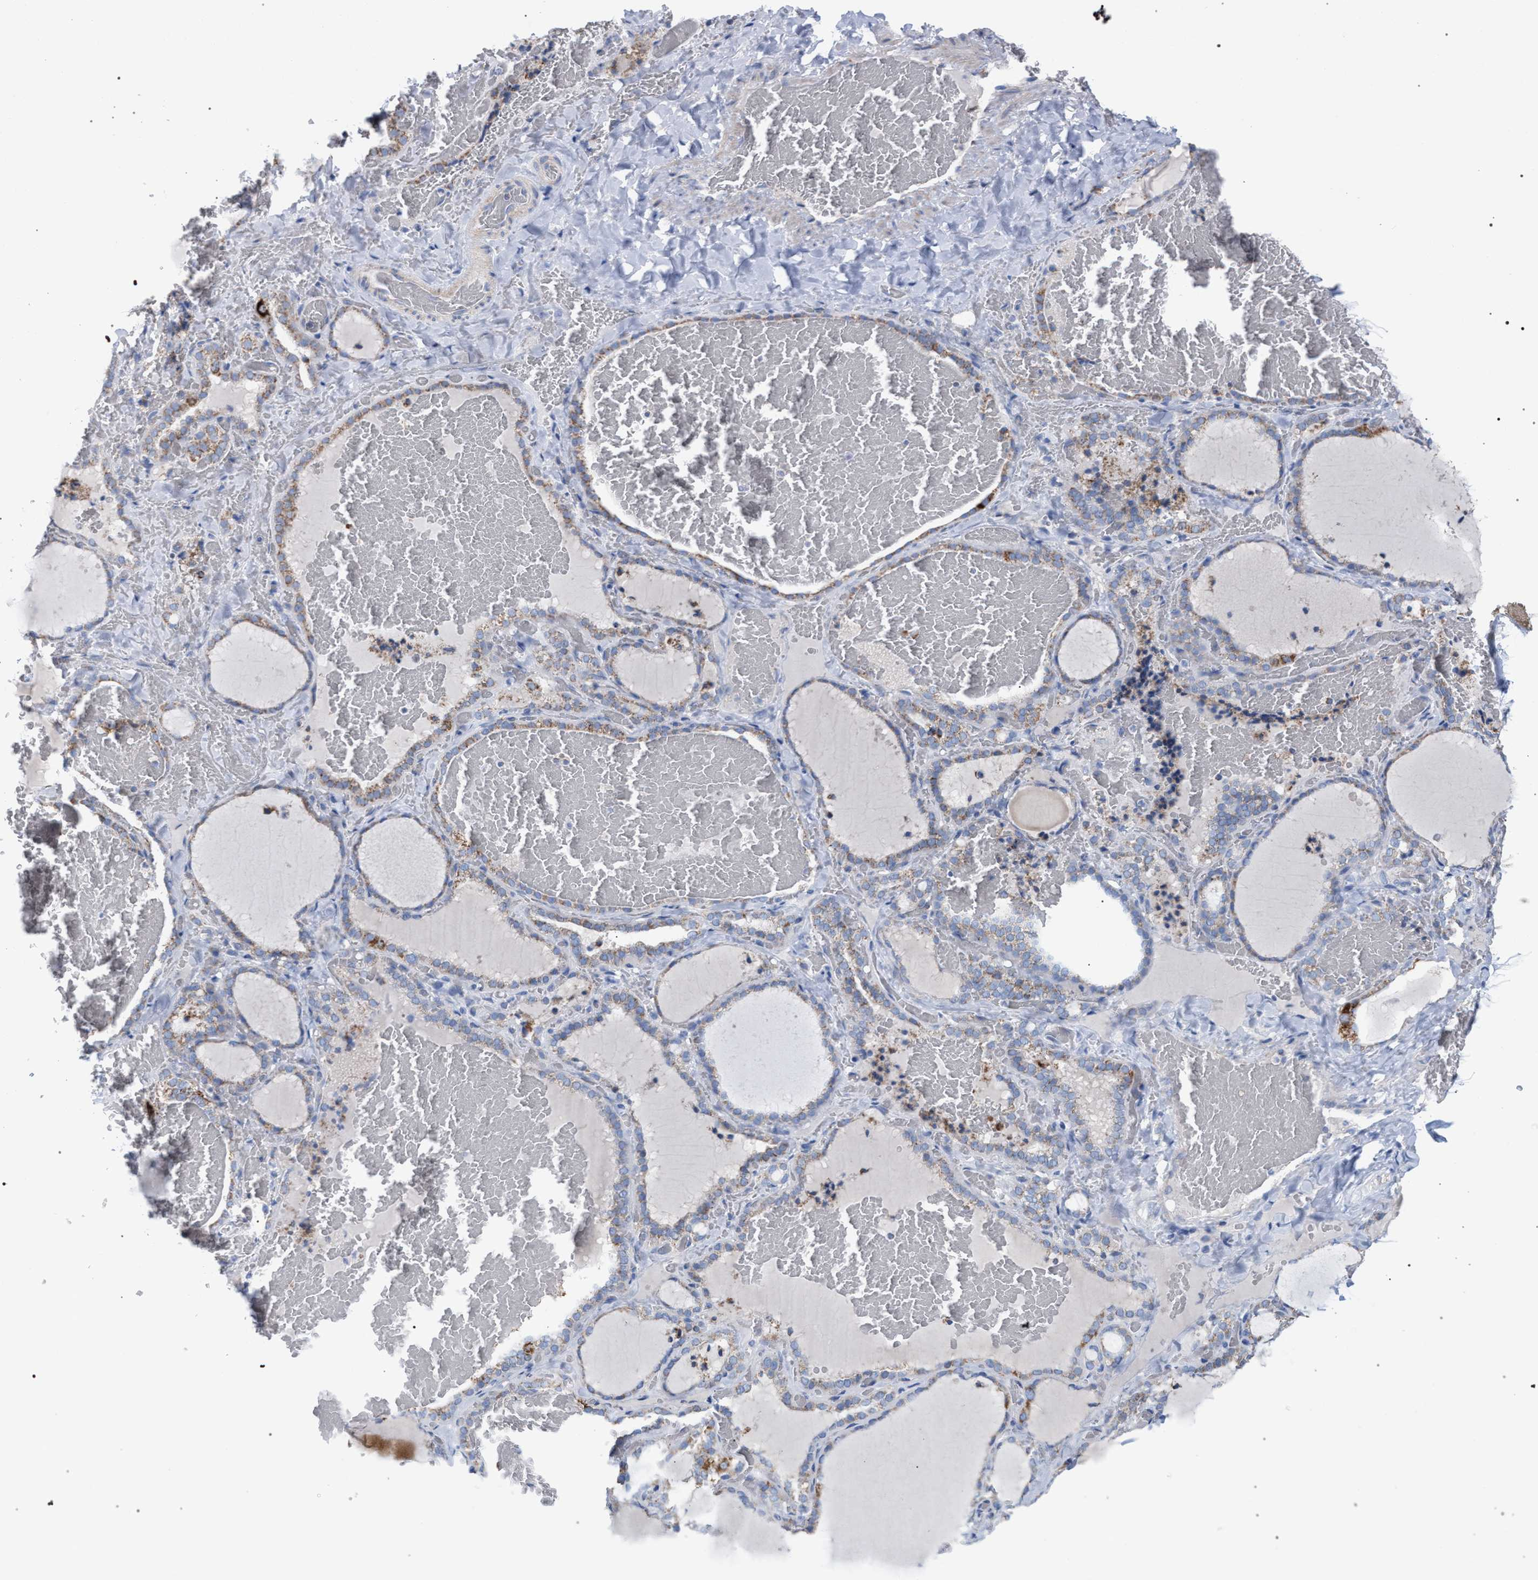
{"staining": {"intensity": "weak", "quantity": ">75%", "location": "cytoplasmic/membranous"}, "tissue": "thyroid gland", "cell_type": "Glandular cells", "image_type": "normal", "snomed": [{"axis": "morphology", "description": "Normal tissue, NOS"}, {"axis": "topography", "description": "Thyroid gland"}], "caption": "A low amount of weak cytoplasmic/membranous staining is present in about >75% of glandular cells in benign thyroid gland.", "gene": "ECI2", "patient": {"sex": "female", "age": 22}}